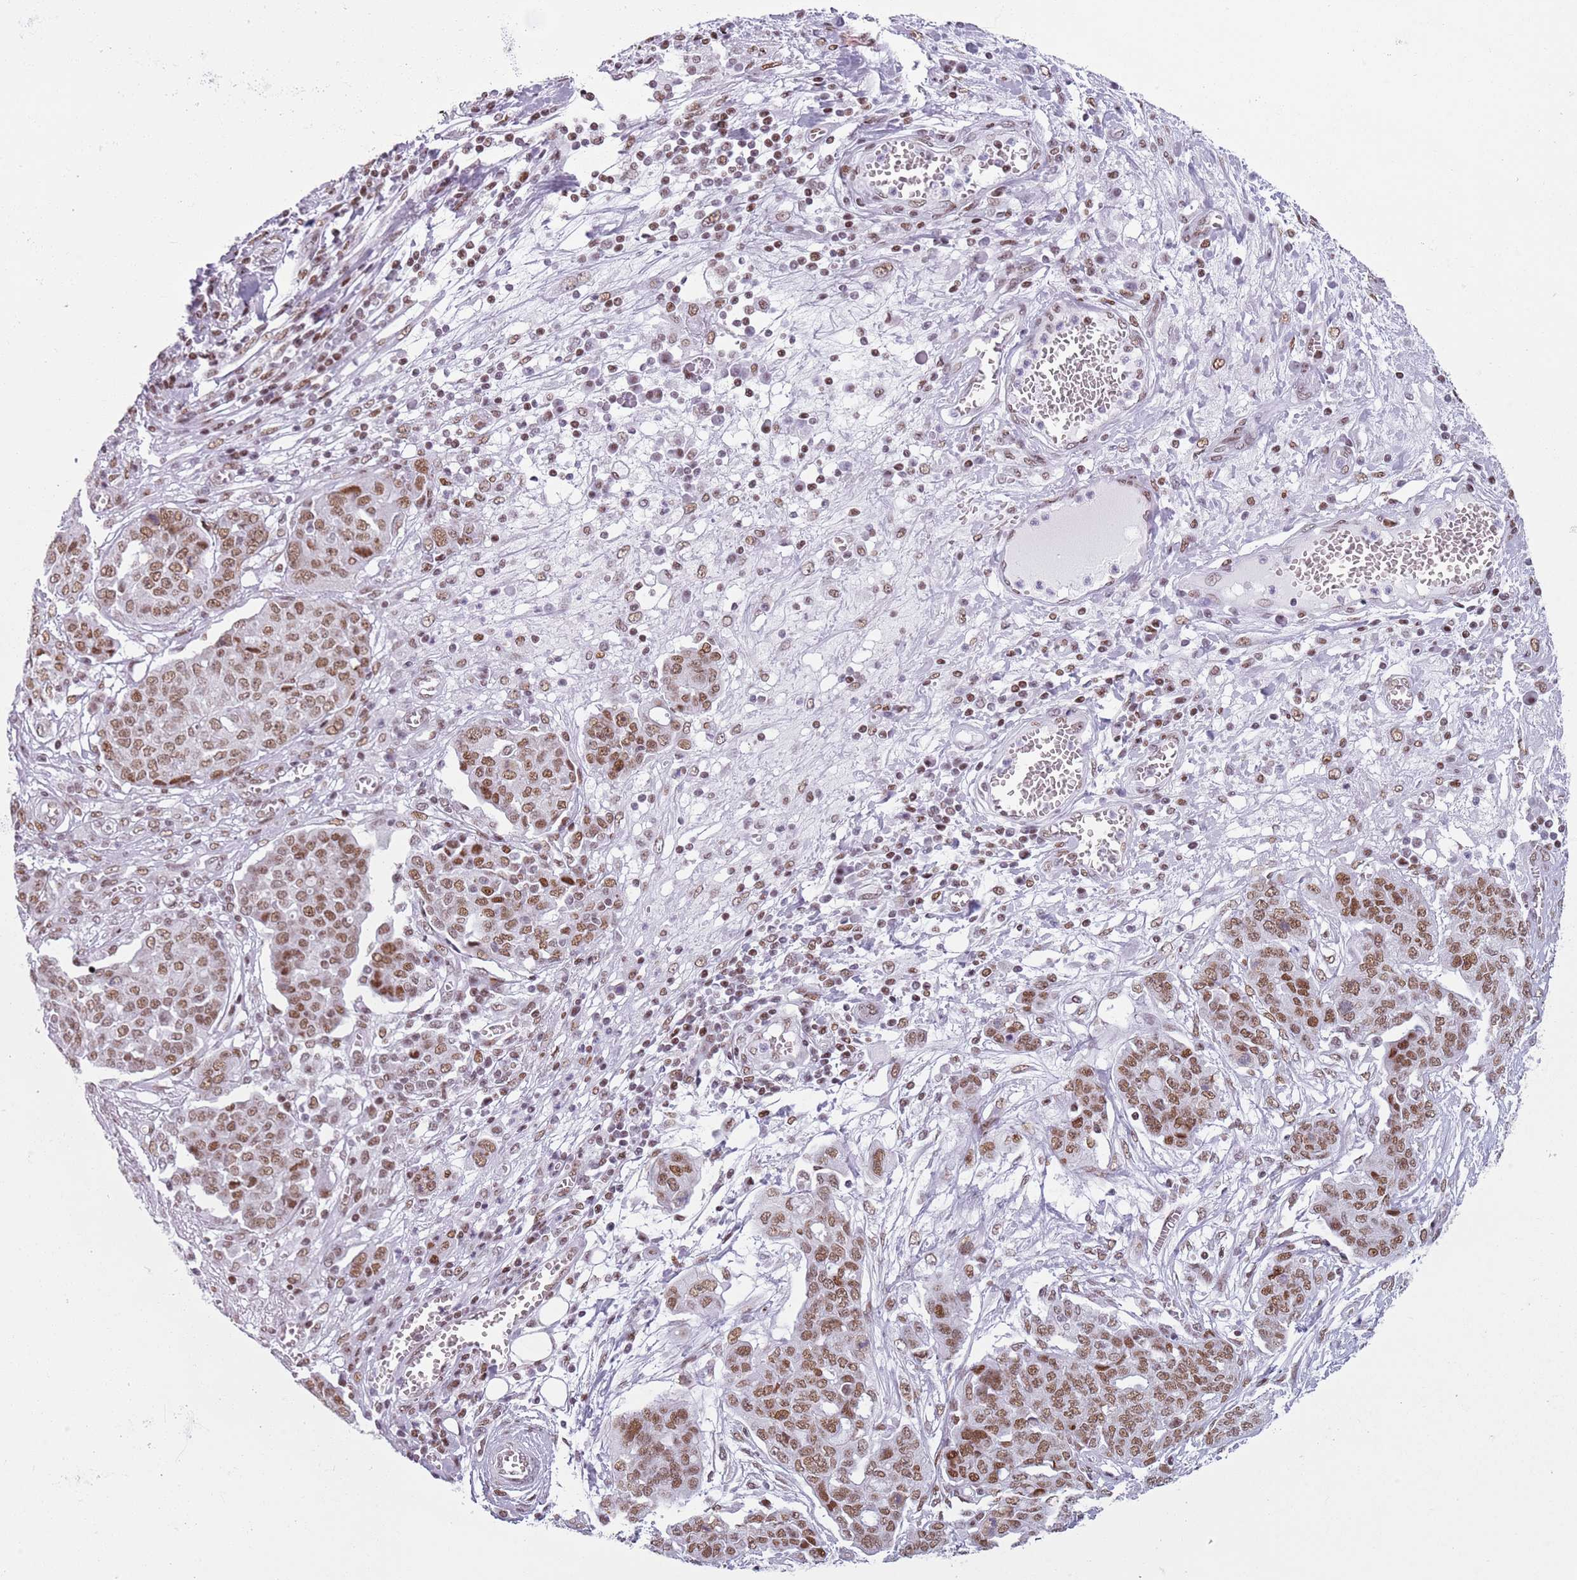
{"staining": {"intensity": "moderate", "quantity": ">75%", "location": "nuclear"}, "tissue": "ovarian cancer", "cell_type": "Tumor cells", "image_type": "cancer", "snomed": [{"axis": "morphology", "description": "Cystadenocarcinoma, serous, NOS"}, {"axis": "topography", "description": "Soft tissue"}, {"axis": "topography", "description": "Ovary"}], "caption": "A brown stain shows moderate nuclear positivity of a protein in ovarian serous cystadenocarcinoma tumor cells.", "gene": "FAM104B", "patient": {"sex": "female", "age": 57}}